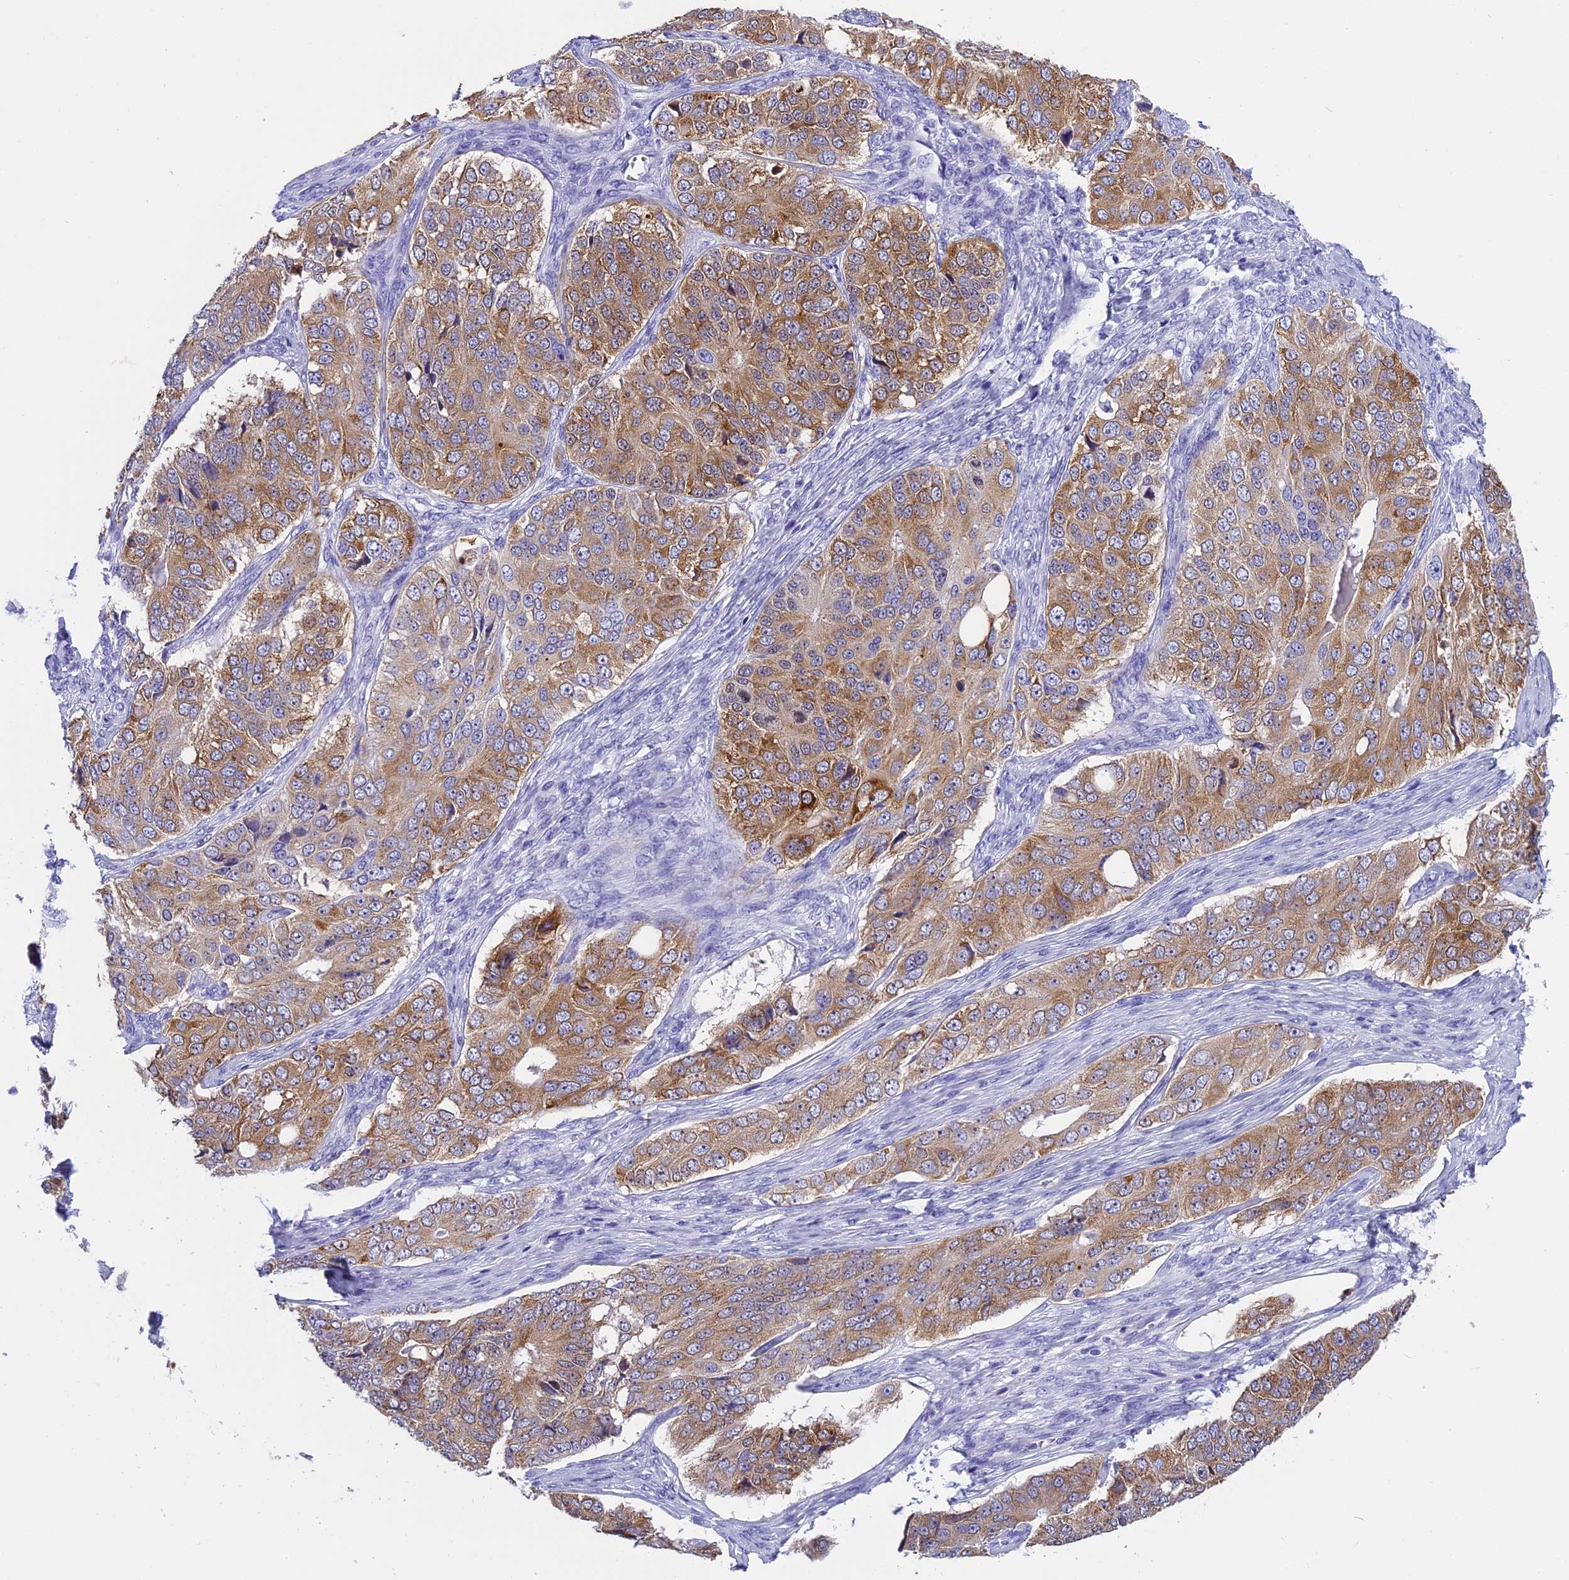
{"staining": {"intensity": "moderate", "quantity": "25%-75%", "location": "cytoplasmic/membranous"}, "tissue": "ovarian cancer", "cell_type": "Tumor cells", "image_type": "cancer", "snomed": [{"axis": "morphology", "description": "Carcinoma, endometroid"}, {"axis": "topography", "description": "Ovary"}], "caption": "Moderate cytoplasmic/membranous expression is seen in approximately 25%-75% of tumor cells in endometroid carcinoma (ovarian). (brown staining indicates protein expression, while blue staining denotes nuclei).", "gene": "KCTD14", "patient": {"sex": "female", "age": 51}}